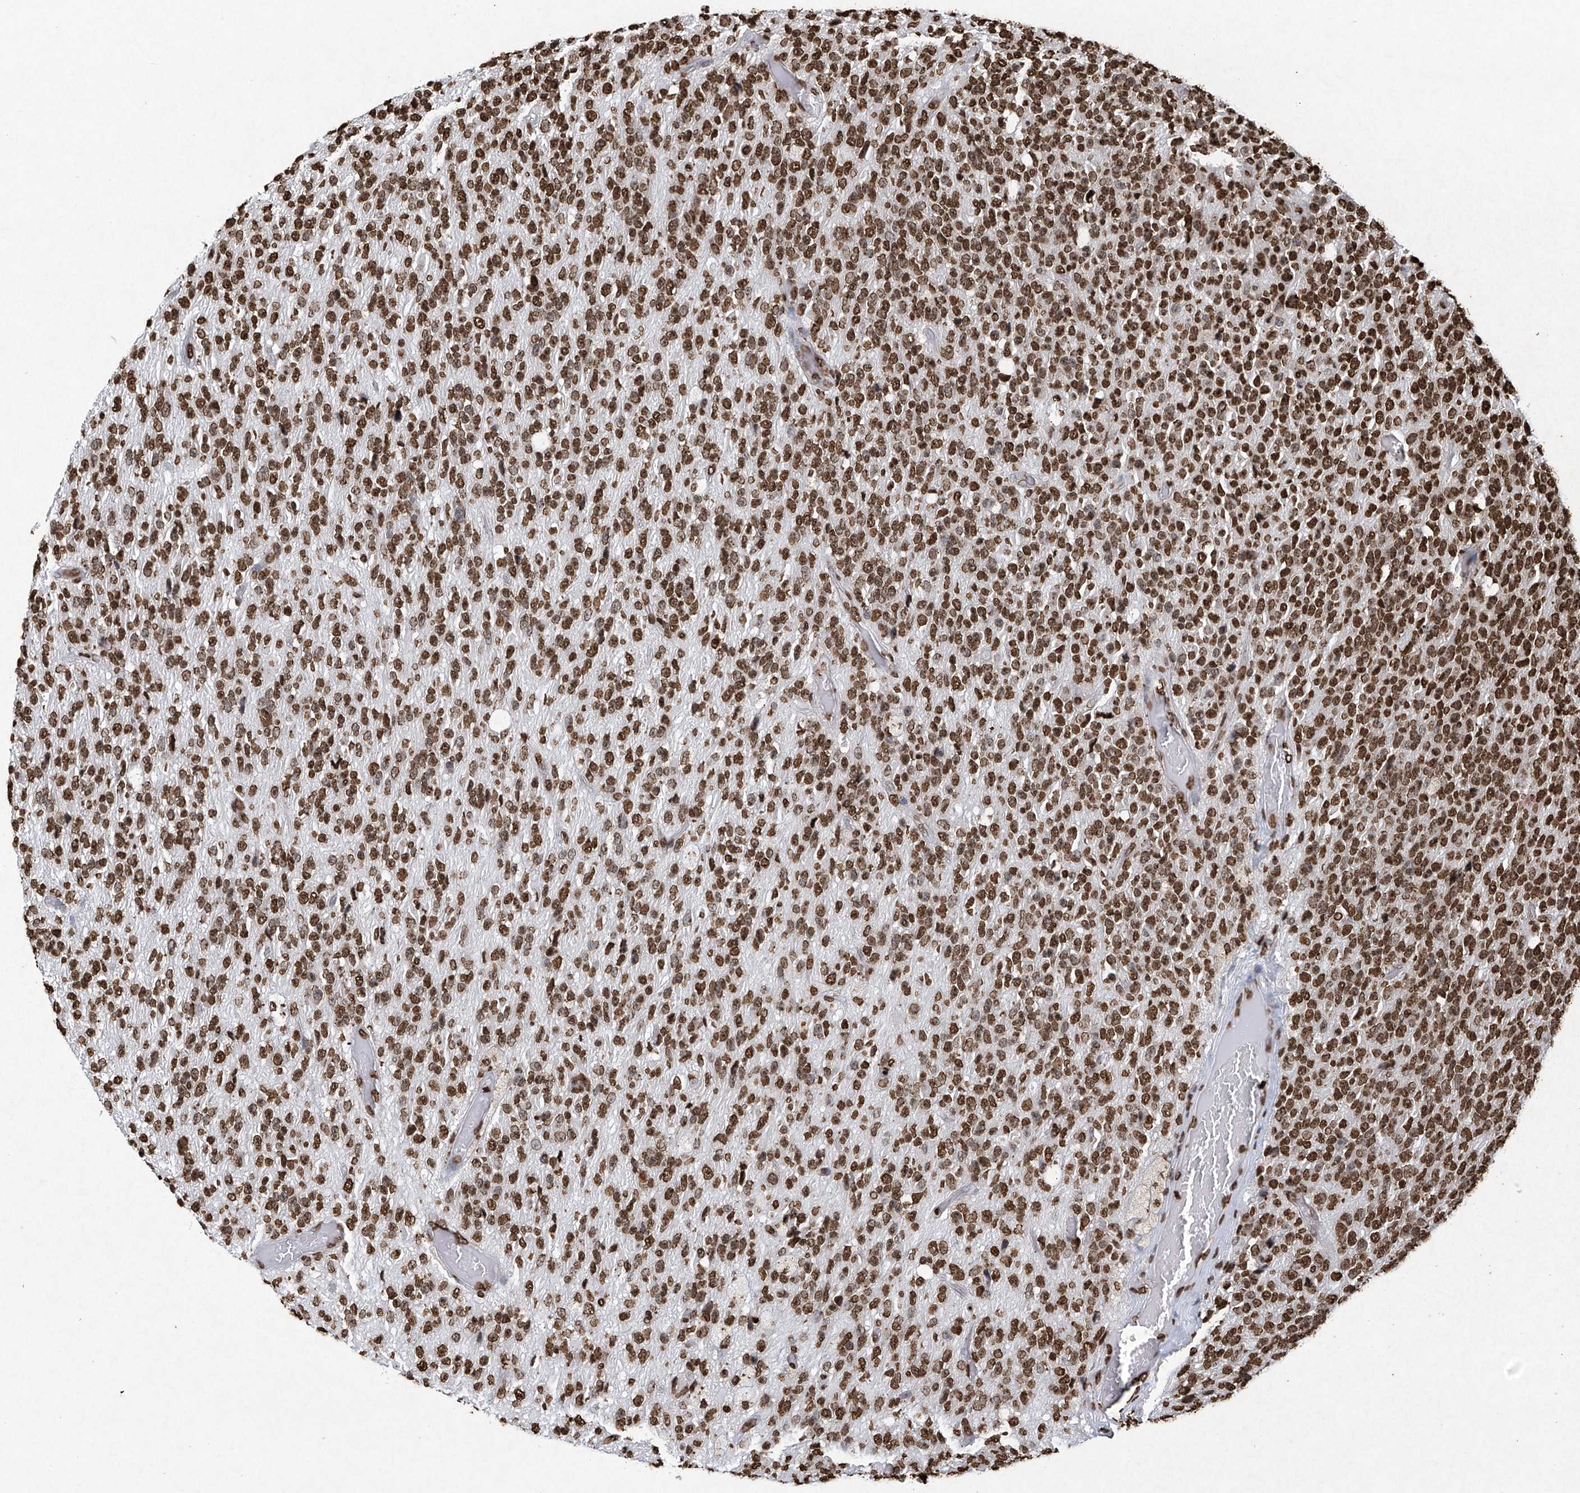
{"staining": {"intensity": "strong", "quantity": ">75%", "location": "nuclear"}, "tissue": "glioma", "cell_type": "Tumor cells", "image_type": "cancer", "snomed": [{"axis": "morphology", "description": "Glioma, malignant, High grade"}, {"axis": "topography", "description": "pancreas cauda"}], "caption": "Malignant glioma (high-grade) stained with IHC displays strong nuclear positivity in about >75% of tumor cells. (Stains: DAB in brown, nuclei in blue, Microscopy: brightfield microscopy at high magnification).", "gene": "H3-3A", "patient": {"sex": "male", "age": 60}}